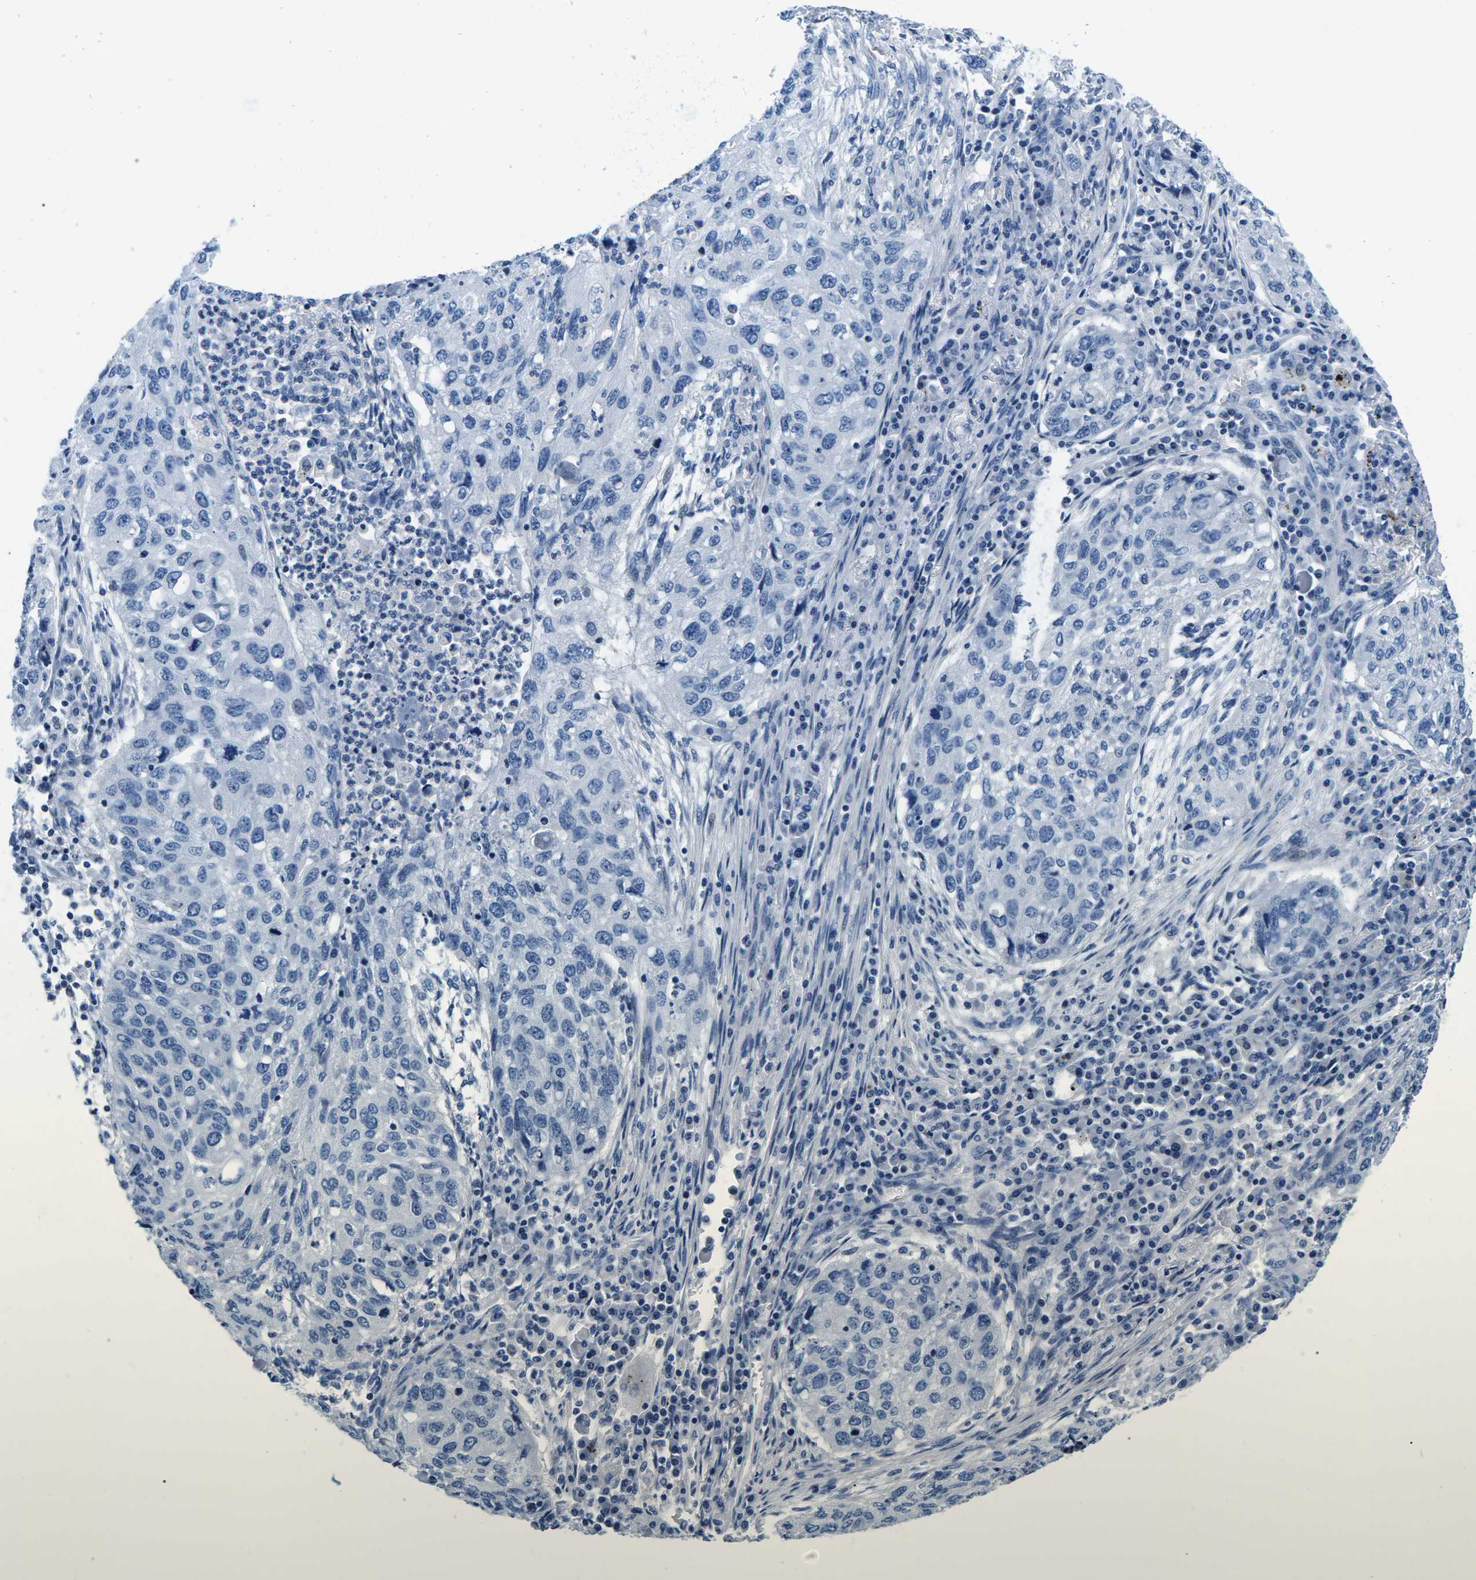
{"staining": {"intensity": "negative", "quantity": "none", "location": "none"}, "tissue": "lung cancer", "cell_type": "Tumor cells", "image_type": "cancer", "snomed": [{"axis": "morphology", "description": "Squamous cell carcinoma, NOS"}, {"axis": "topography", "description": "Lung"}], "caption": "Lung cancer stained for a protein using immunohistochemistry exhibits no staining tumor cells.", "gene": "TSPAN2", "patient": {"sex": "female", "age": 63}}